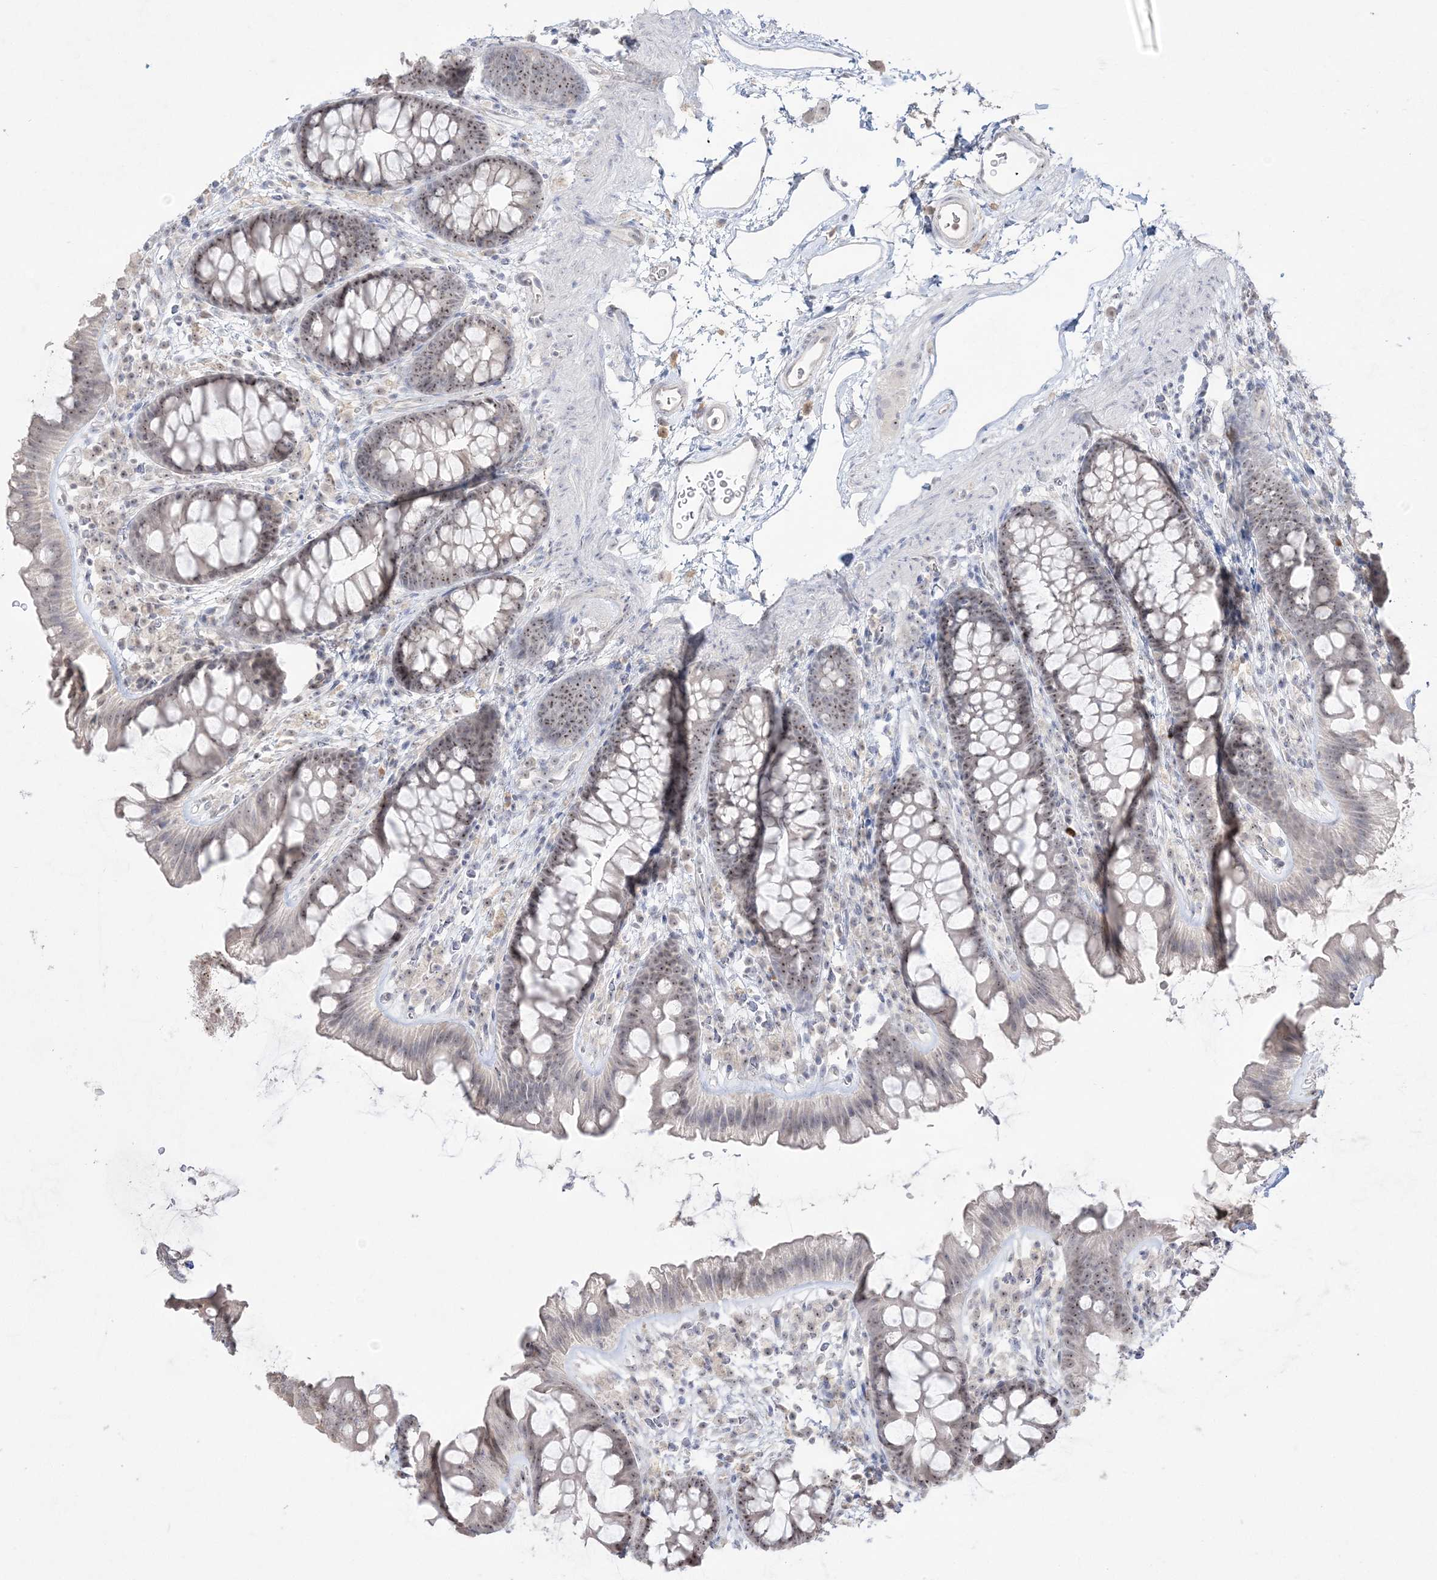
{"staining": {"intensity": "negative", "quantity": "none", "location": "none"}, "tissue": "colon", "cell_type": "Endothelial cells", "image_type": "normal", "snomed": [{"axis": "morphology", "description": "Normal tissue, NOS"}, {"axis": "topography", "description": "Colon"}], "caption": "A high-resolution micrograph shows immunohistochemistry (IHC) staining of unremarkable colon, which demonstrates no significant staining in endothelial cells.", "gene": "NOP16", "patient": {"sex": "female", "age": 62}}